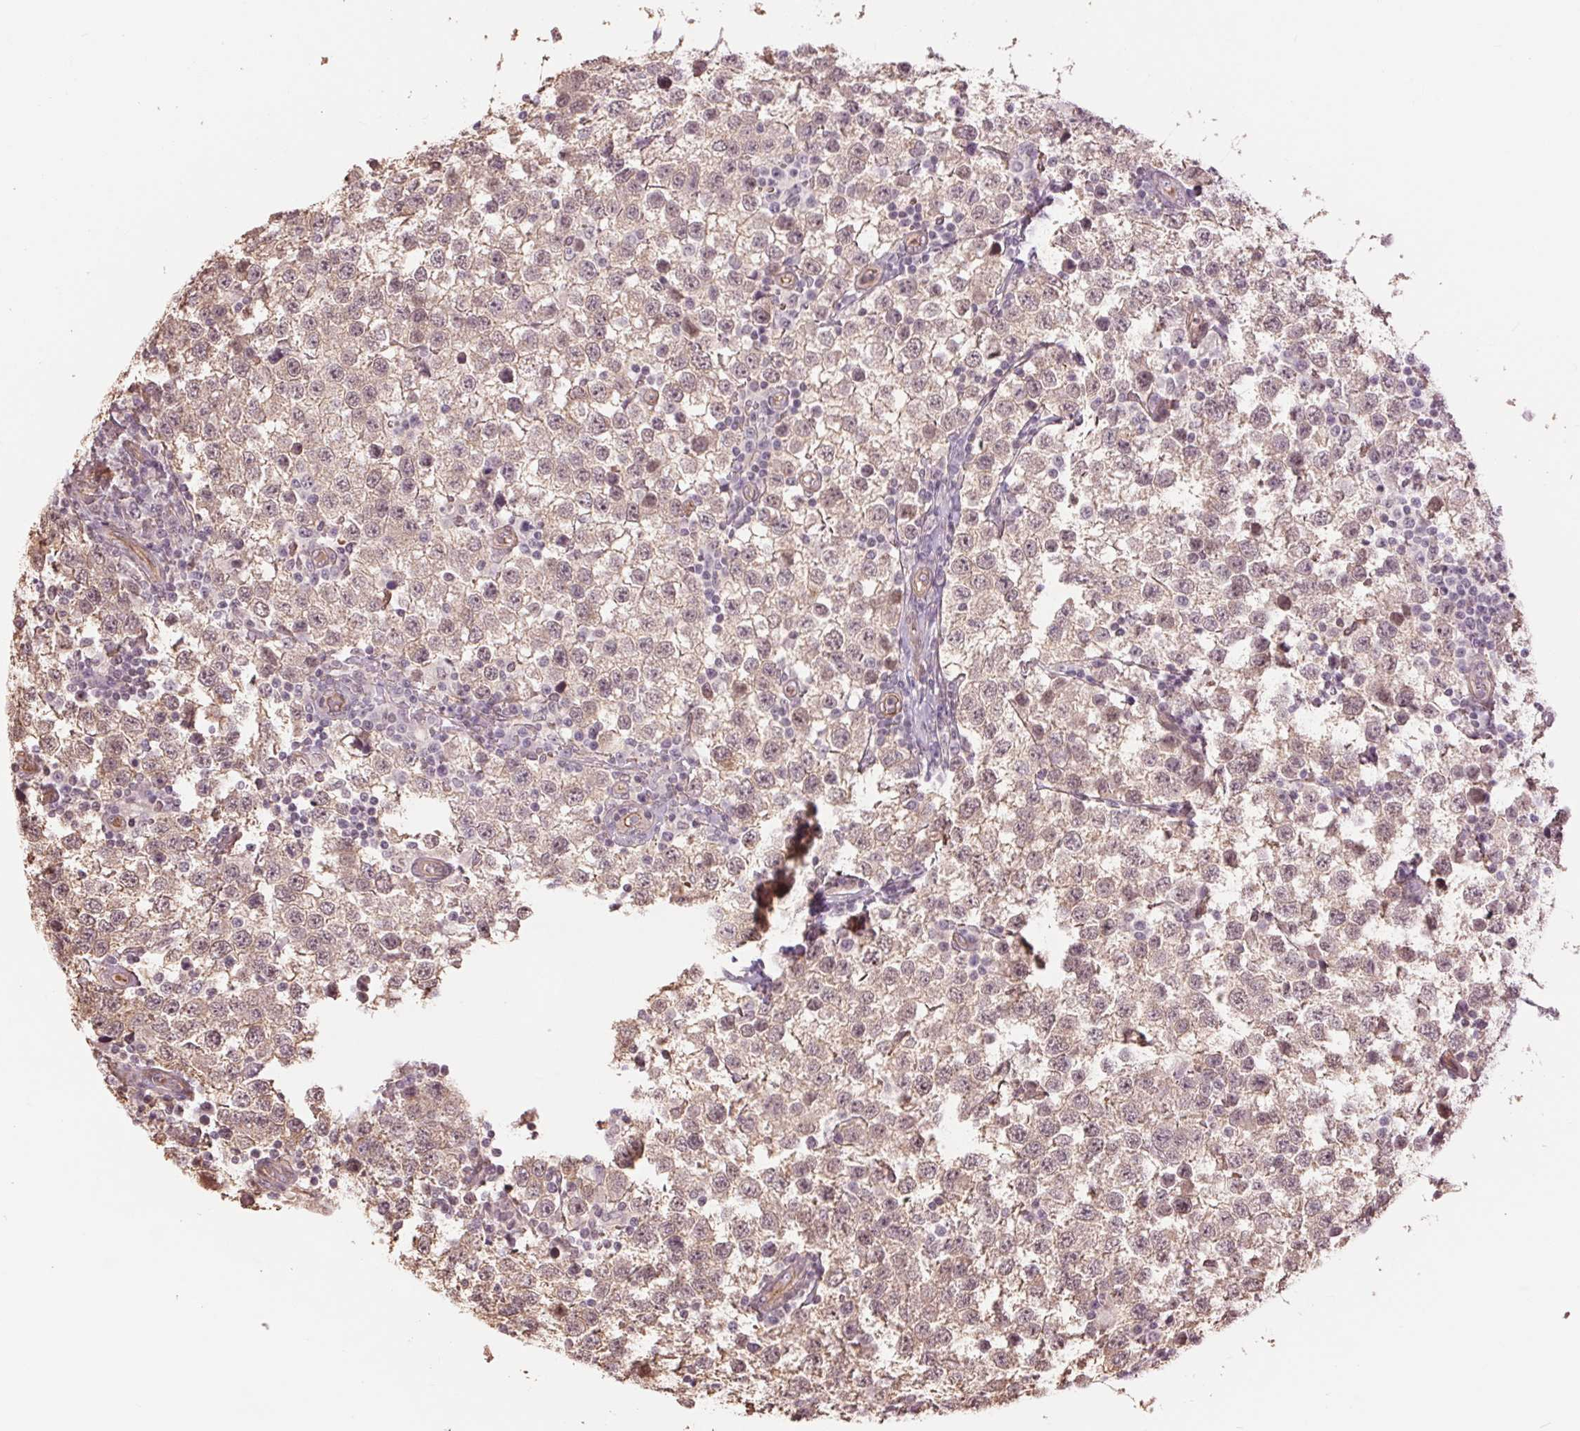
{"staining": {"intensity": "weak", "quantity": "25%-75%", "location": "cytoplasmic/membranous"}, "tissue": "testis cancer", "cell_type": "Tumor cells", "image_type": "cancer", "snomed": [{"axis": "morphology", "description": "Seminoma, NOS"}, {"axis": "topography", "description": "Testis"}], "caption": "An image showing weak cytoplasmic/membranous expression in about 25%-75% of tumor cells in testis cancer (seminoma), as visualized by brown immunohistochemical staining.", "gene": "PALM", "patient": {"sex": "male", "age": 34}}